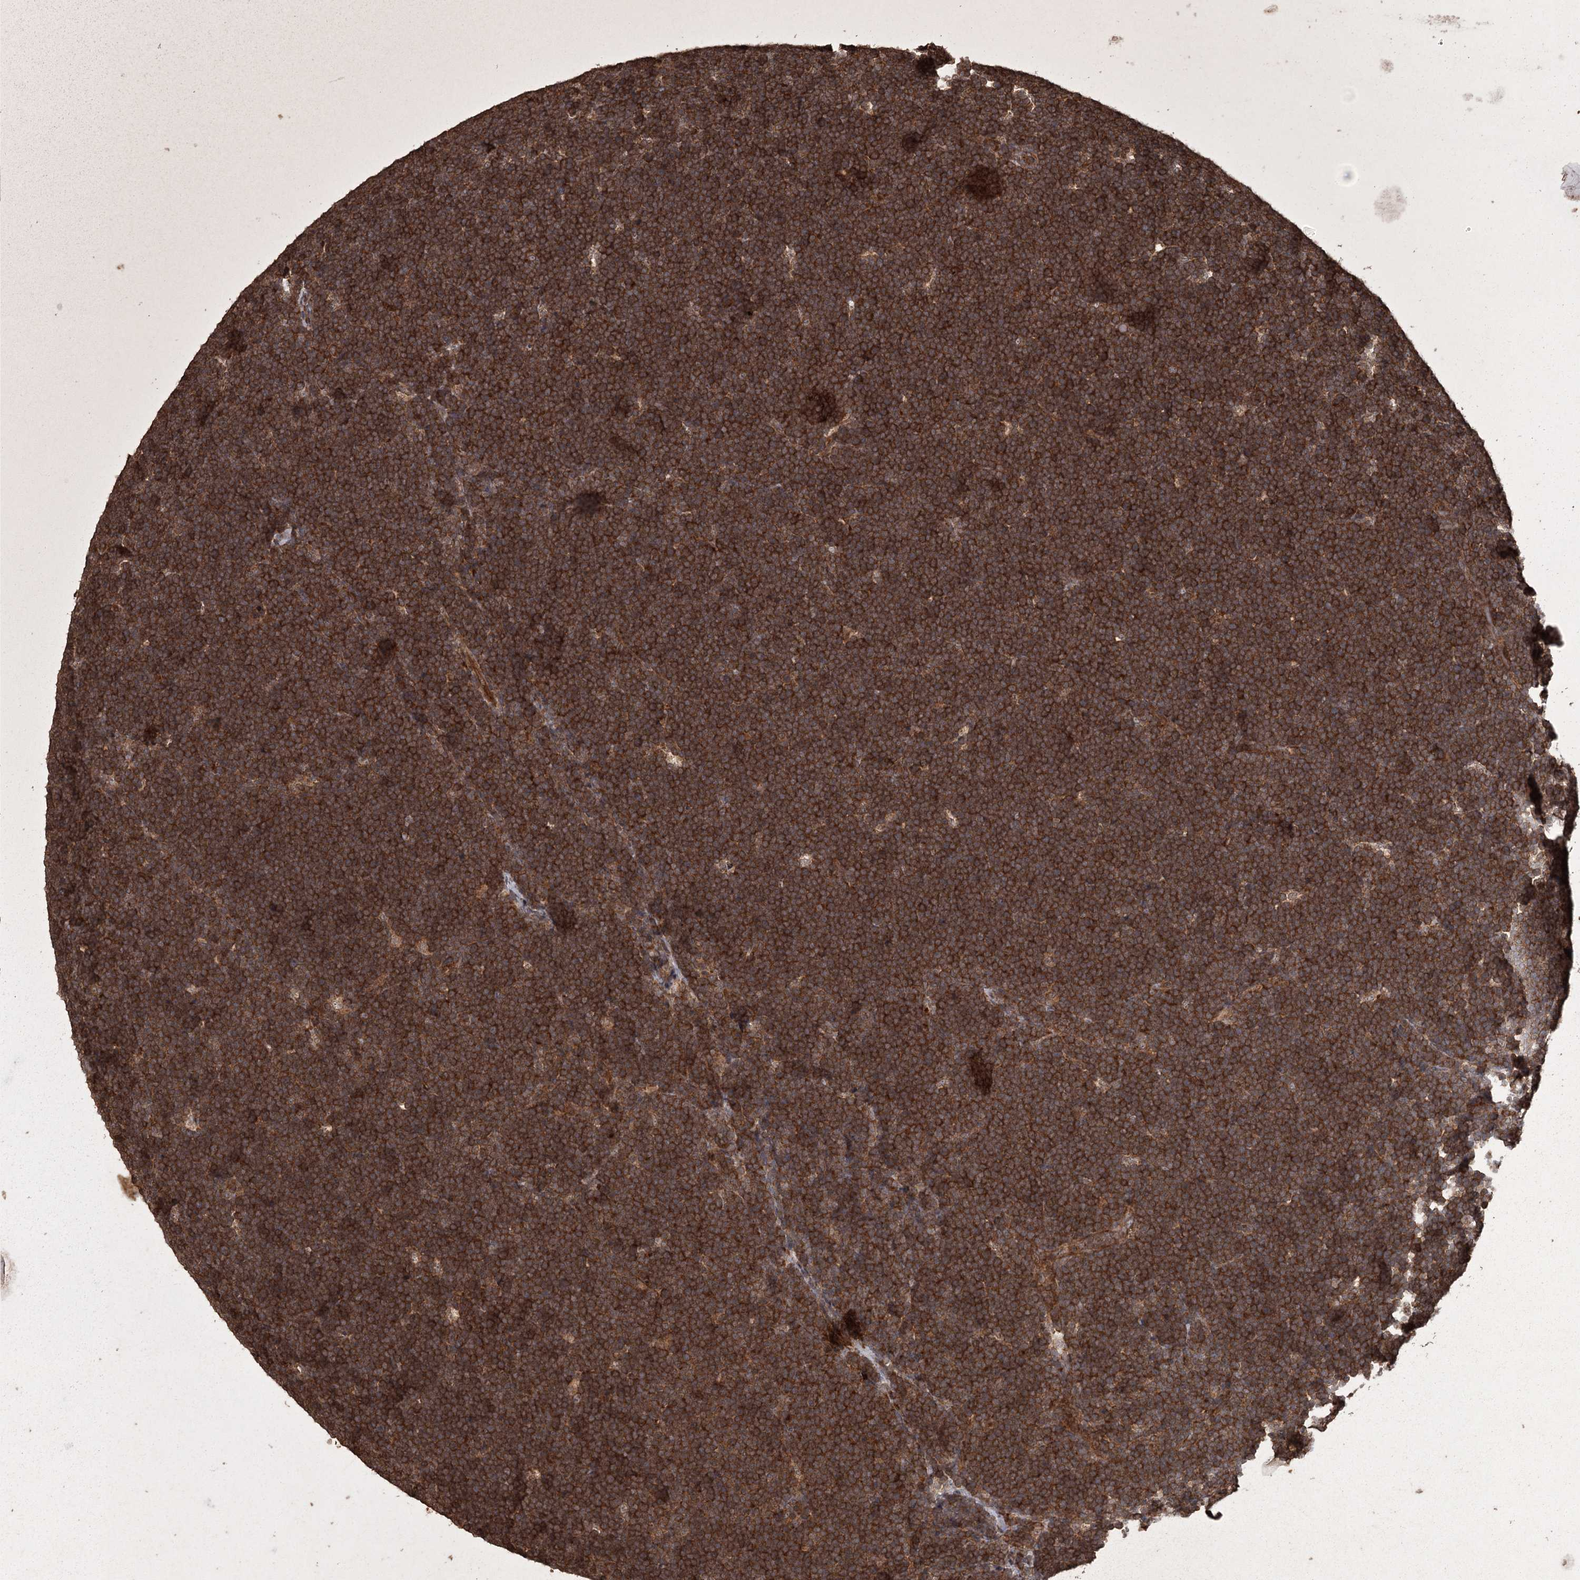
{"staining": {"intensity": "strong", "quantity": ">75%", "location": "cytoplasmic/membranous"}, "tissue": "lymphoma", "cell_type": "Tumor cells", "image_type": "cancer", "snomed": [{"axis": "morphology", "description": "Malignant lymphoma, non-Hodgkin's type, High grade"}, {"axis": "topography", "description": "Lymph node"}], "caption": "Strong cytoplasmic/membranous protein expression is present in approximately >75% of tumor cells in lymphoma.", "gene": "RPAP3", "patient": {"sex": "male", "age": 13}}